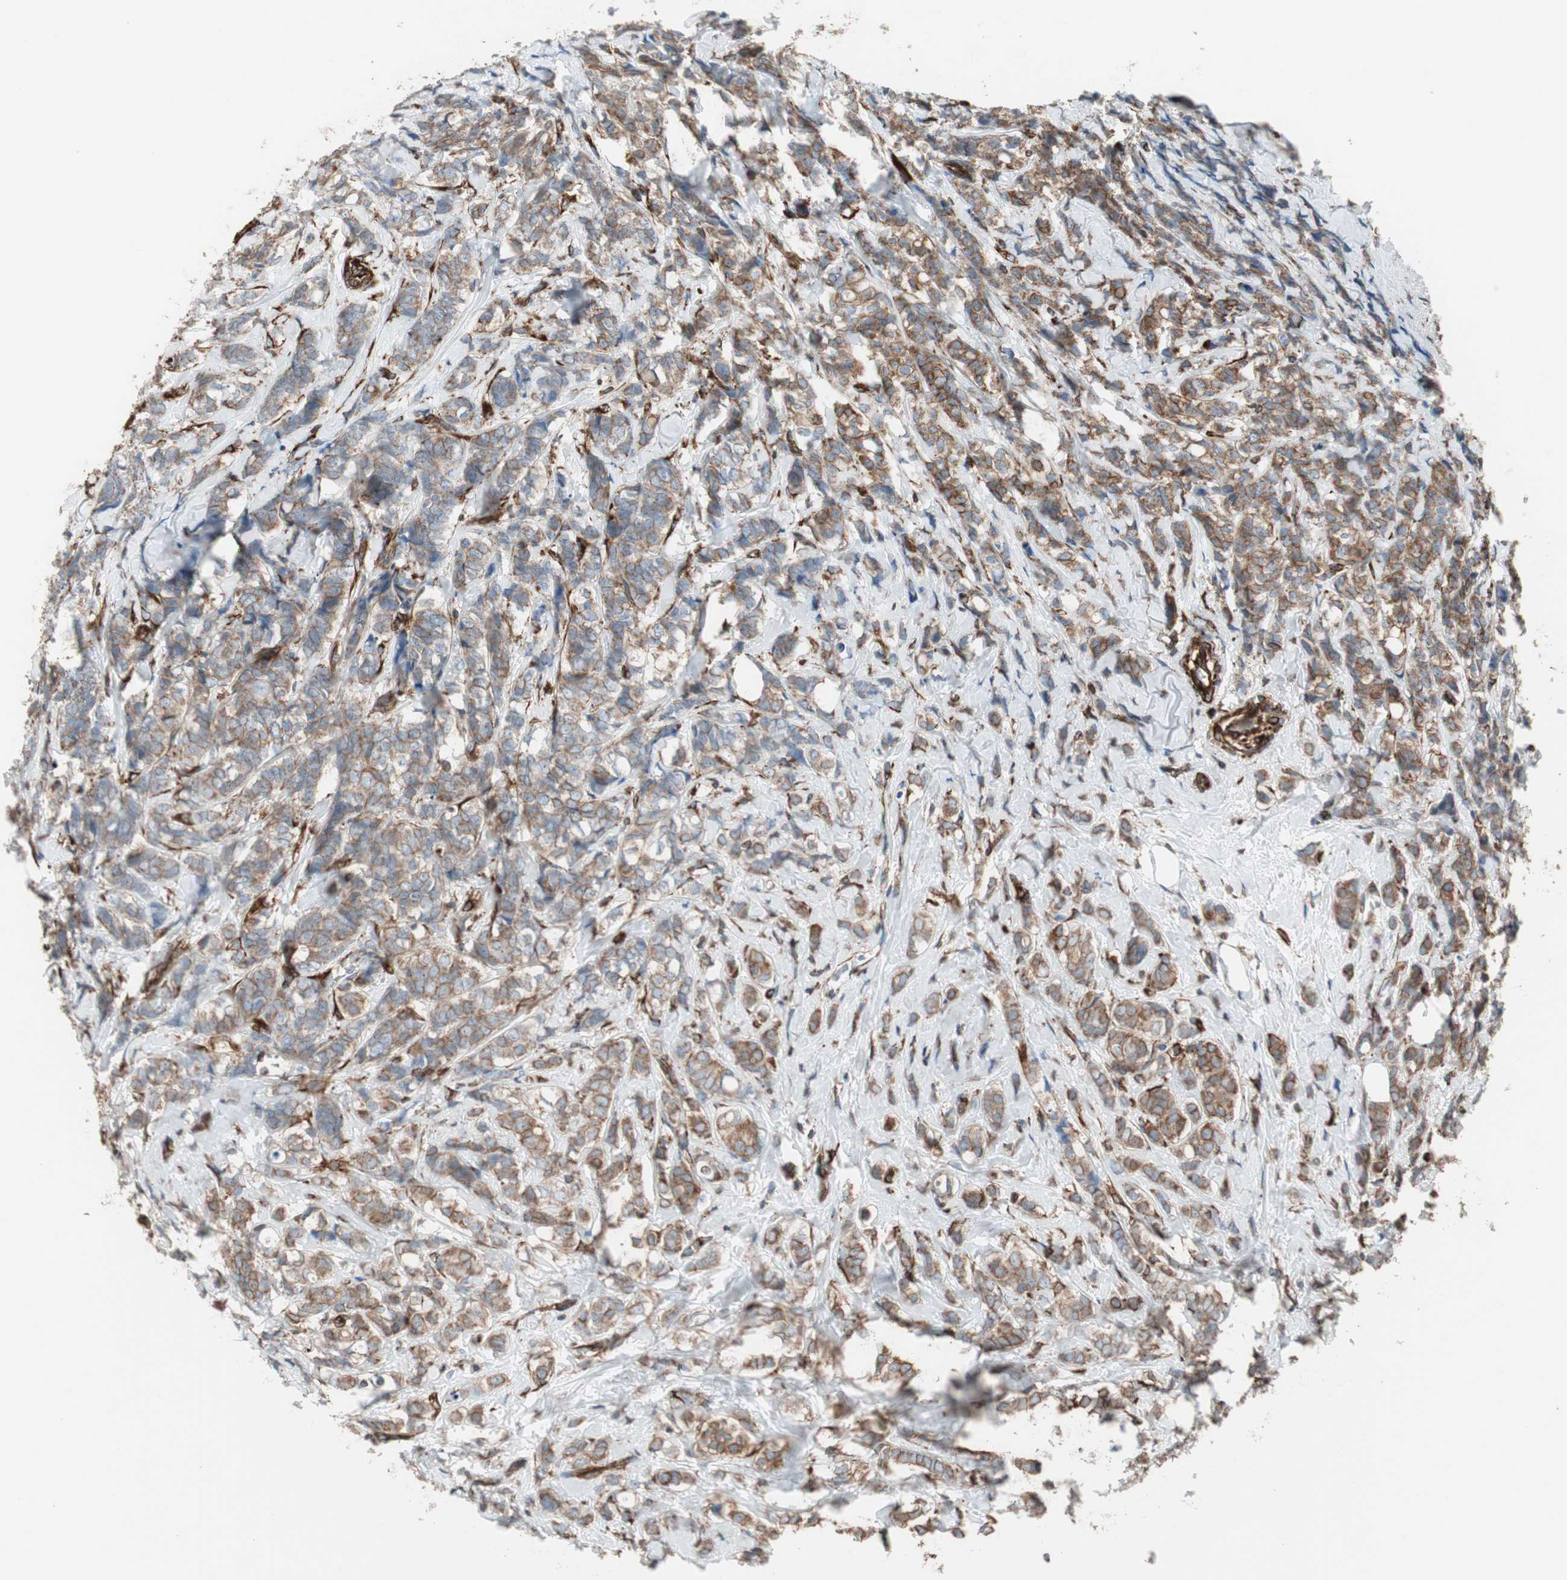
{"staining": {"intensity": "moderate", "quantity": ">75%", "location": "cytoplasmic/membranous"}, "tissue": "breast cancer", "cell_type": "Tumor cells", "image_type": "cancer", "snomed": [{"axis": "morphology", "description": "Lobular carcinoma"}, {"axis": "topography", "description": "Breast"}], "caption": "The histopathology image shows immunohistochemical staining of lobular carcinoma (breast). There is moderate cytoplasmic/membranous positivity is present in about >75% of tumor cells.", "gene": "TCTA", "patient": {"sex": "female", "age": 60}}